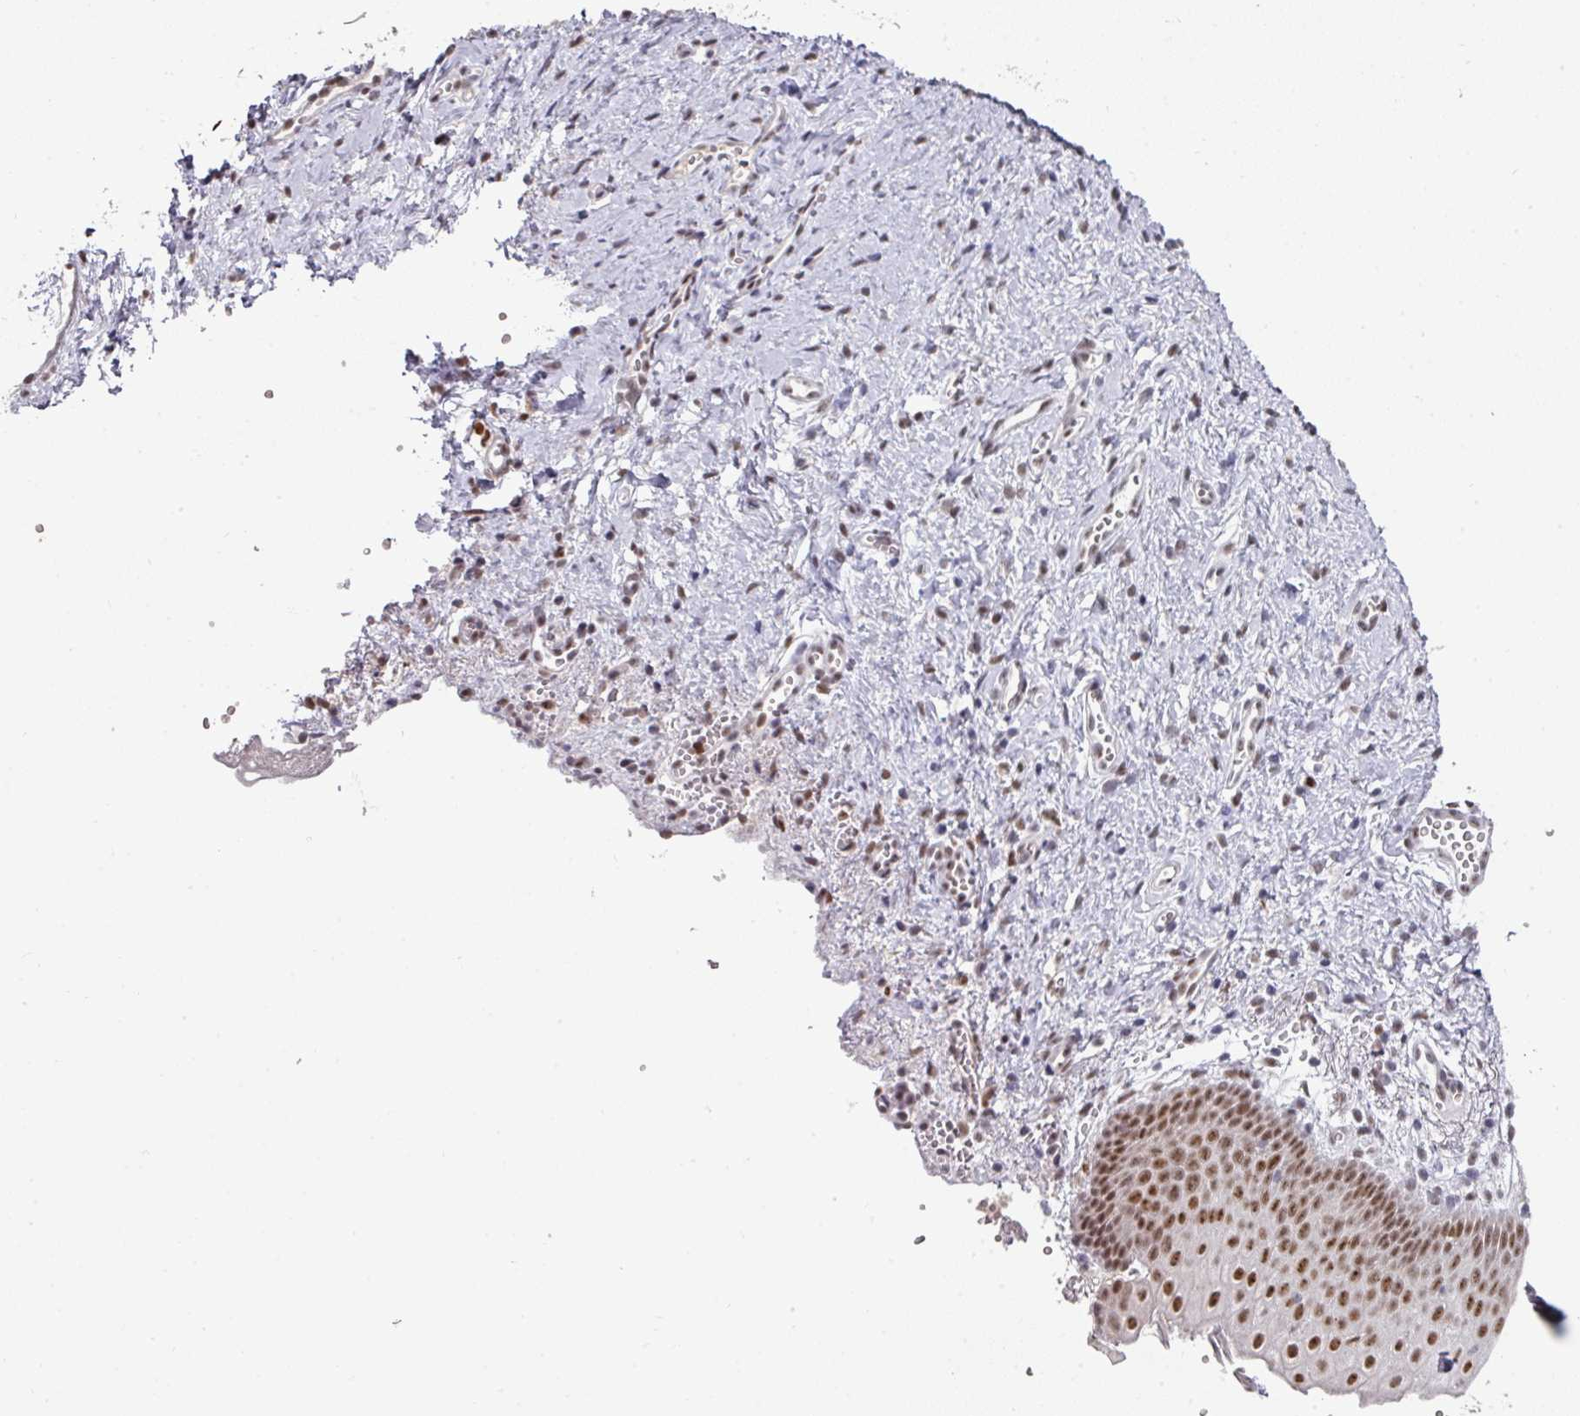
{"staining": {"intensity": "moderate", "quantity": ">75%", "location": "nuclear"}, "tissue": "vagina", "cell_type": "Squamous epithelial cells", "image_type": "normal", "snomed": [{"axis": "morphology", "description": "Normal tissue, NOS"}, {"axis": "topography", "description": "Vagina"}], "caption": "Protein expression analysis of unremarkable vagina exhibits moderate nuclear expression in approximately >75% of squamous epithelial cells.", "gene": "ENSG00000283782", "patient": {"sex": "female", "age": 56}}